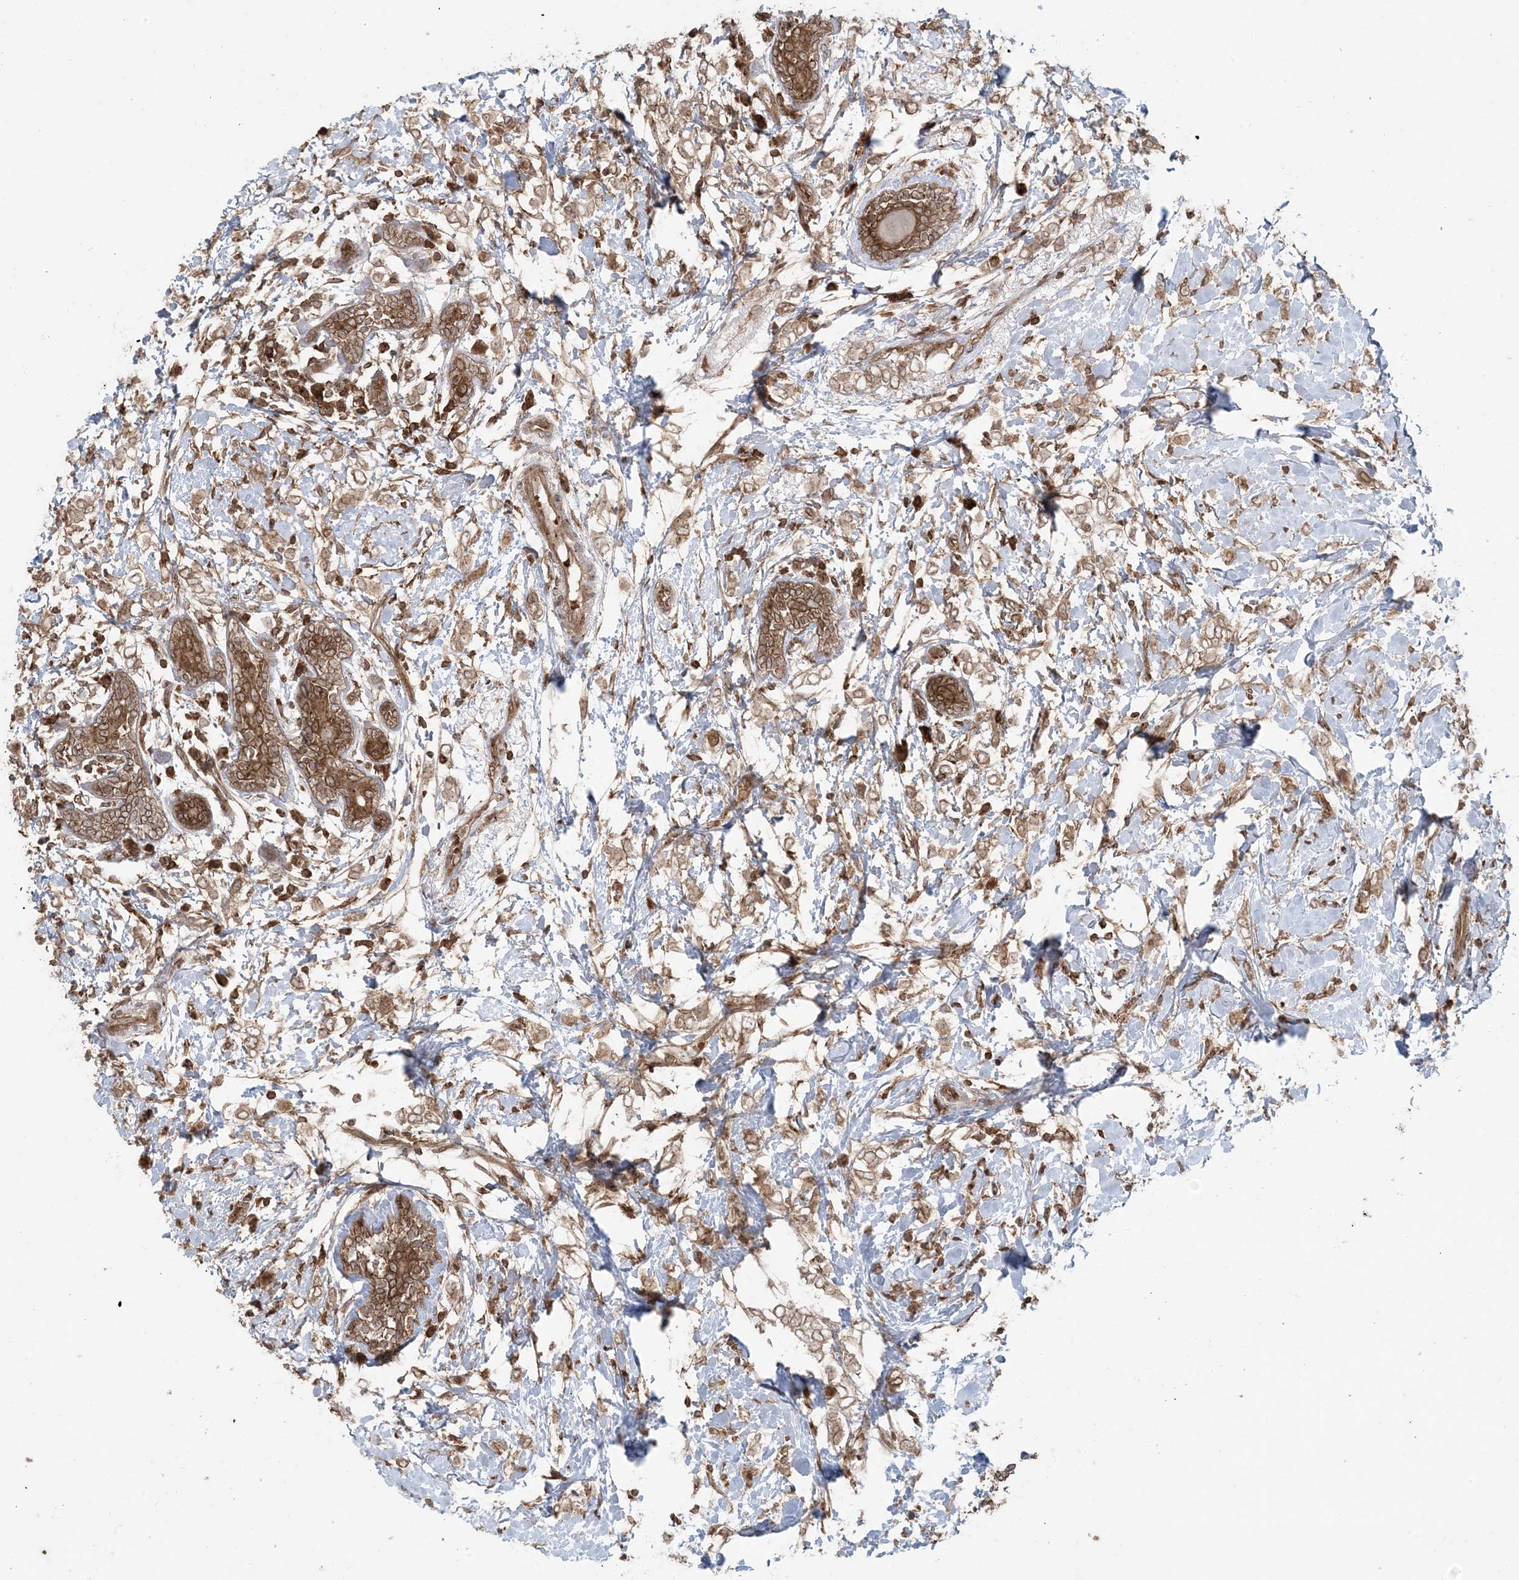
{"staining": {"intensity": "moderate", "quantity": ">75%", "location": "cytoplasmic/membranous"}, "tissue": "breast cancer", "cell_type": "Tumor cells", "image_type": "cancer", "snomed": [{"axis": "morphology", "description": "Normal tissue, NOS"}, {"axis": "morphology", "description": "Lobular carcinoma"}, {"axis": "topography", "description": "Breast"}], "caption": "The micrograph shows staining of breast lobular carcinoma, revealing moderate cytoplasmic/membranous protein positivity (brown color) within tumor cells.", "gene": "DDX19B", "patient": {"sex": "female", "age": 47}}